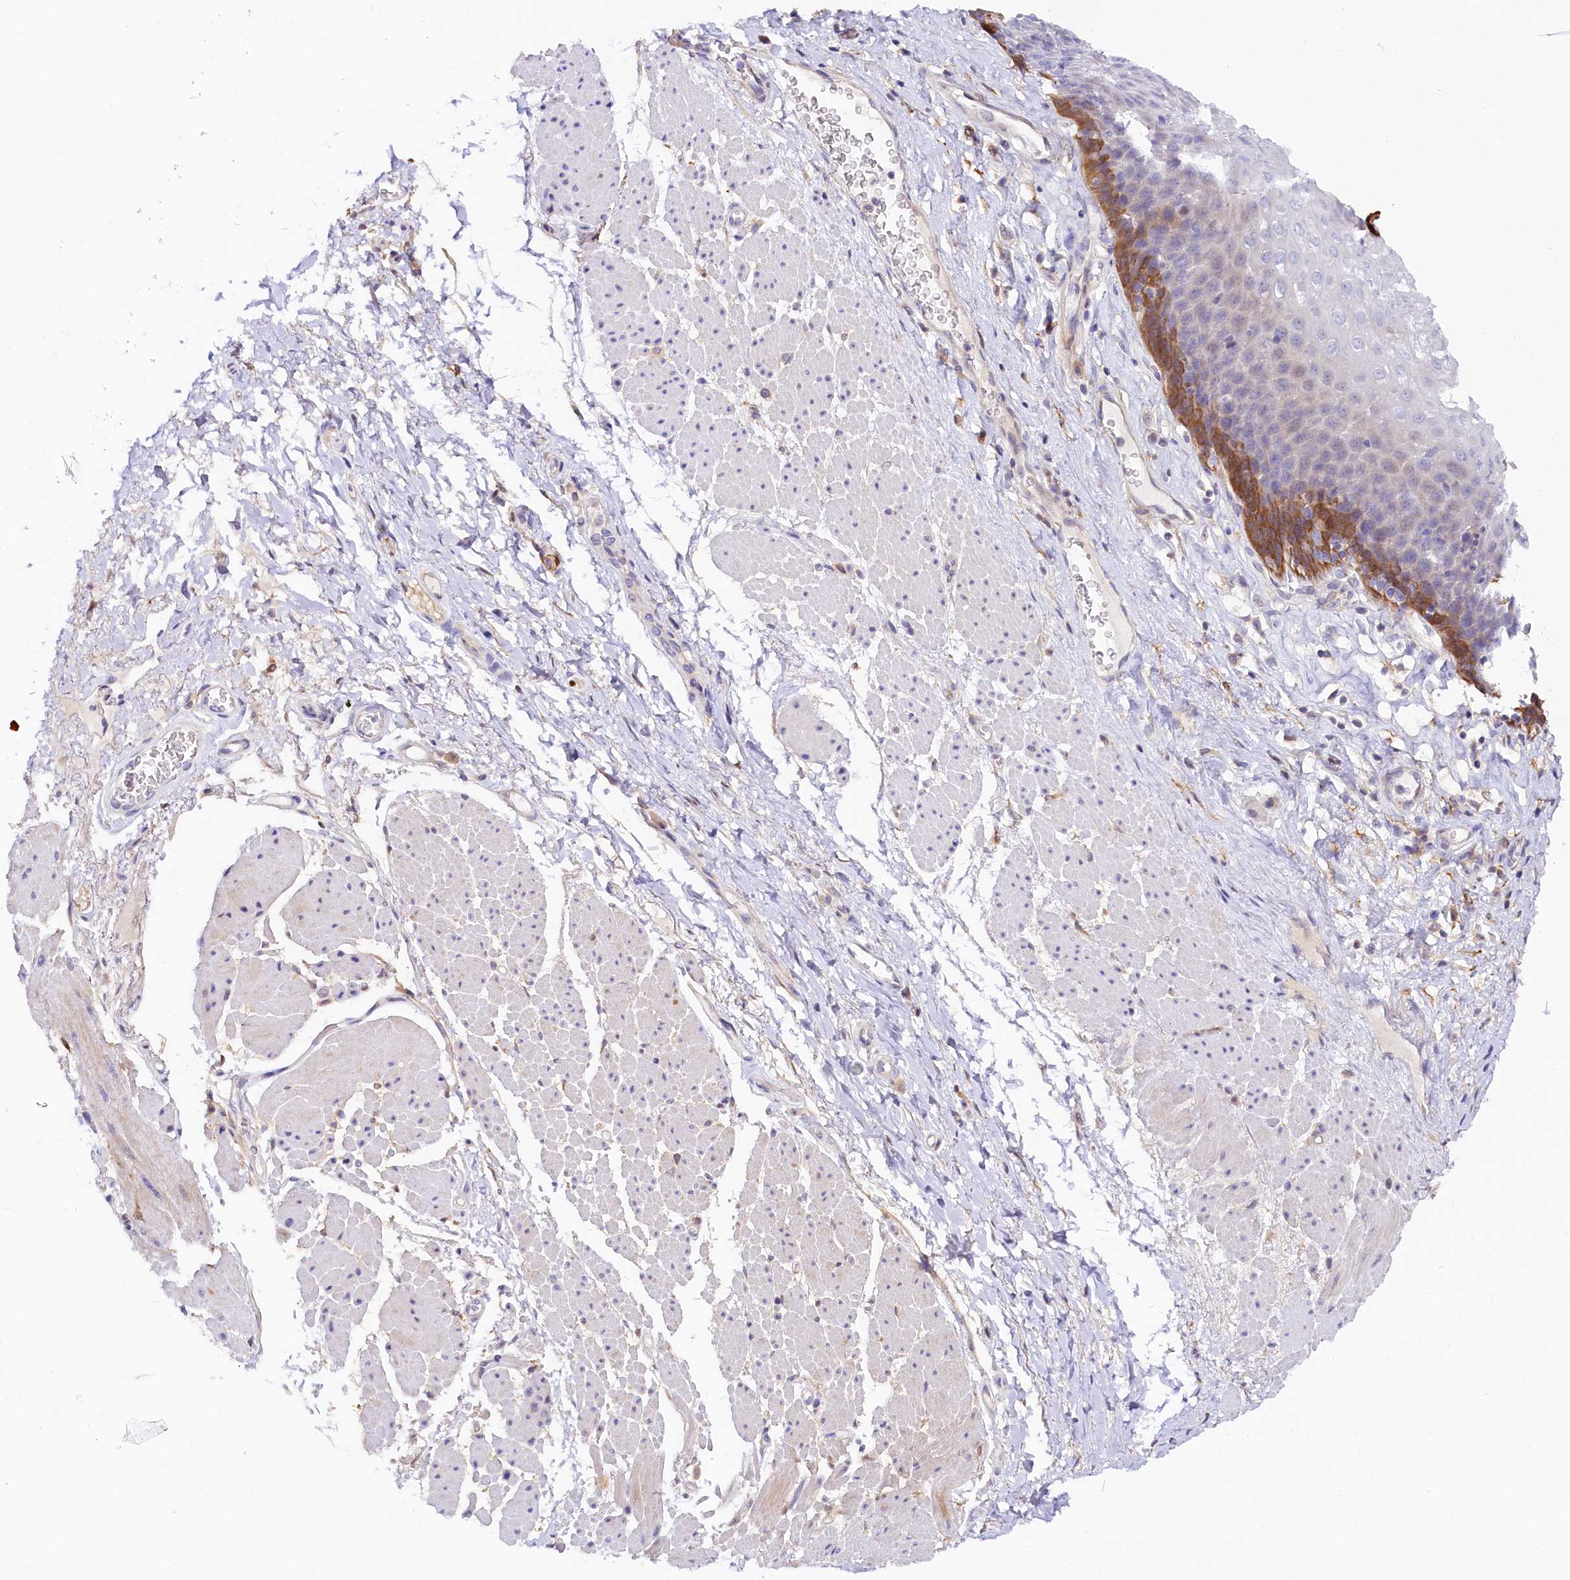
{"staining": {"intensity": "strong", "quantity": "<25%", "location": "cytoplasmic/membranous"}, "tissue": "esophagus", "cell_type": "Squamous epithelial cells", "image_type": "normal", "snomed": [{"axis": "morphology", "description": "Normal tissue, NOS"}, {"axis": "topography", "description": "Esophagus"}], "caption": "DAB immunohistochemical staining of benign esophagus displays strong cytoplasmic/membranous protein expression in about <25% of squamous epithelial cells.", "gene": "KATNB1", "patient": {"sex": "female", "age": 66}}